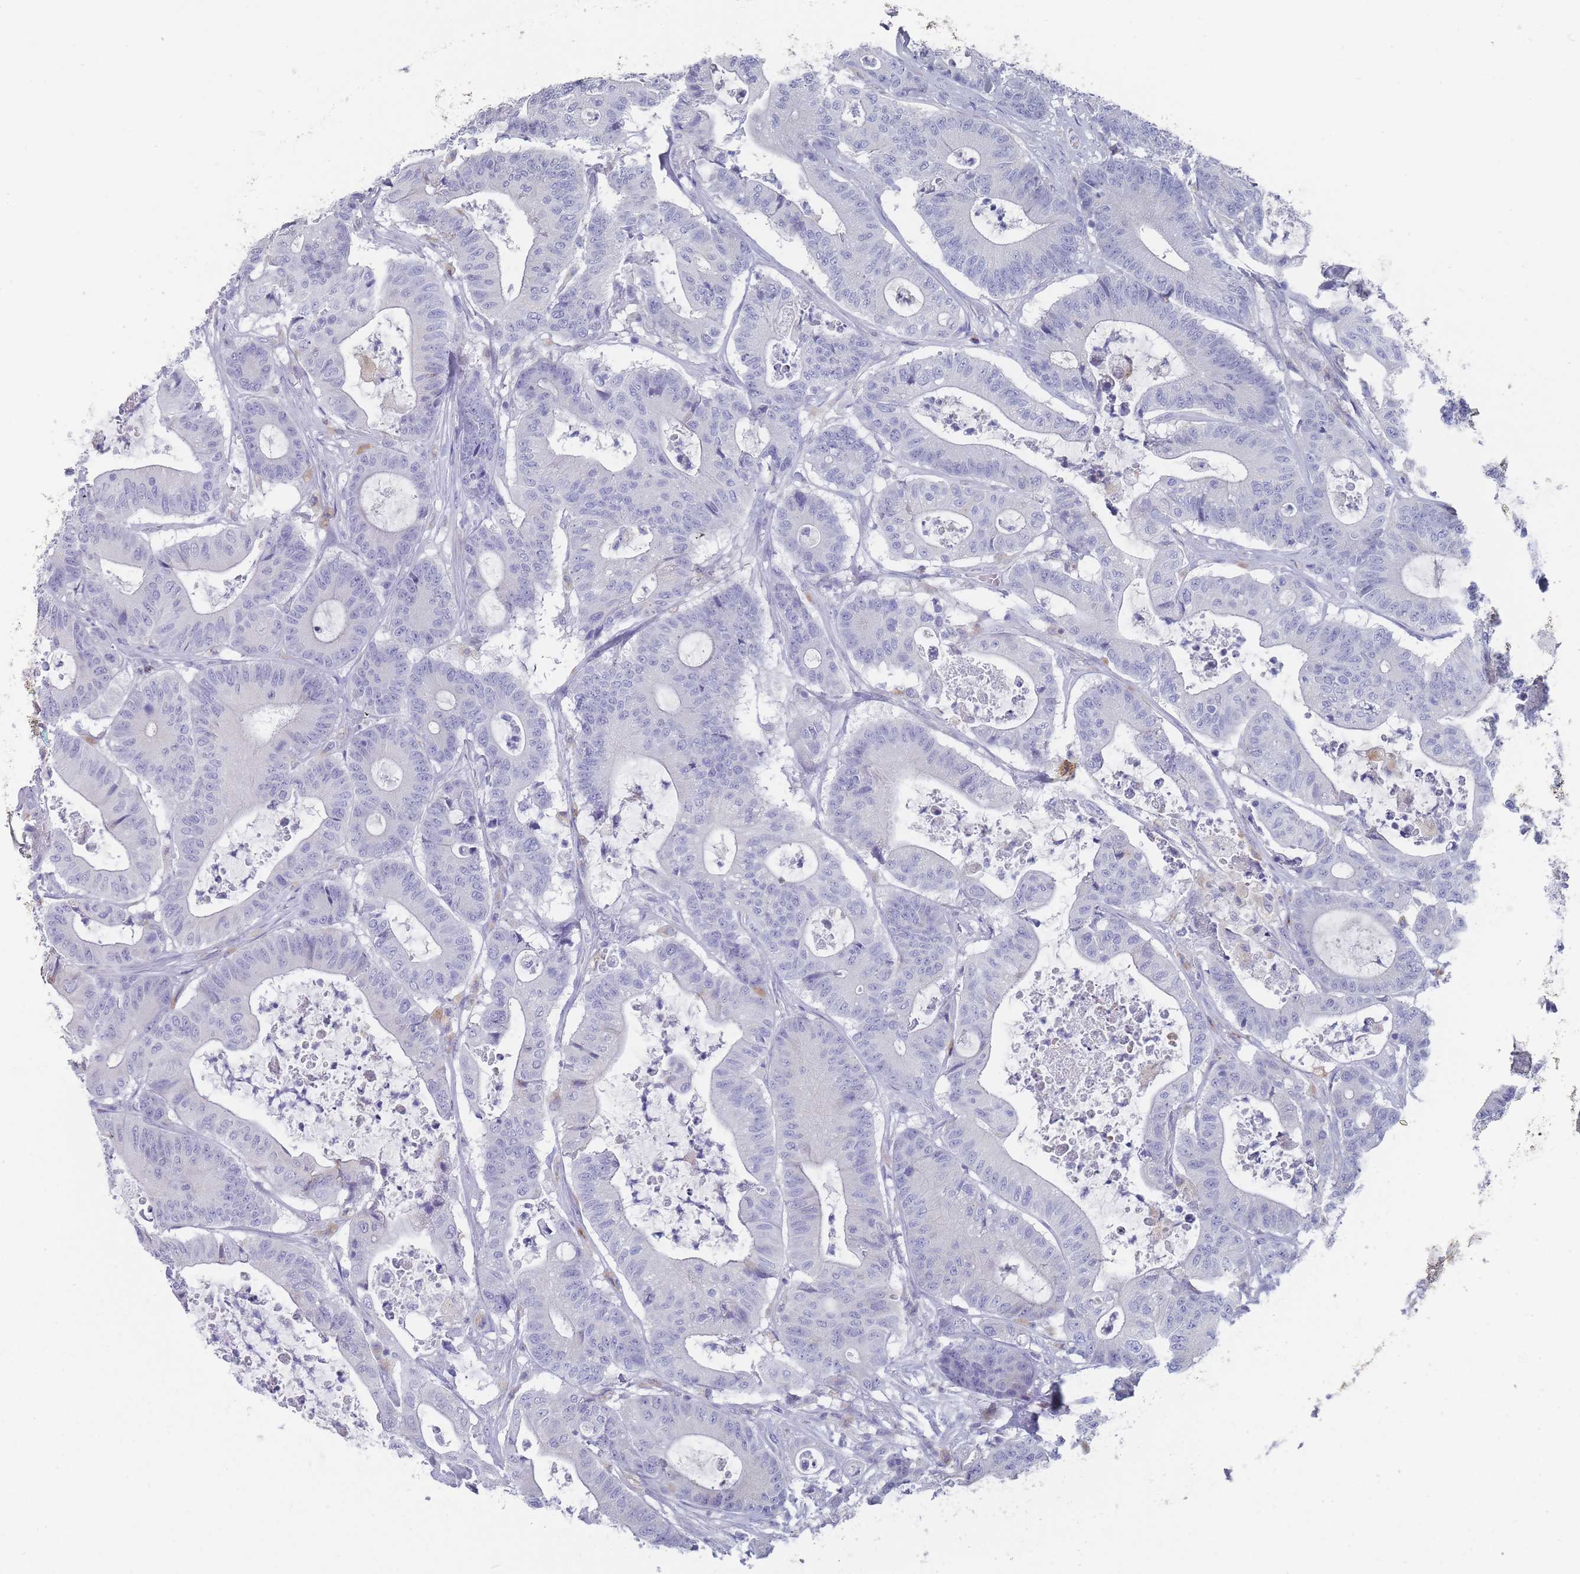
{"staining": {"intensity": "negative", "quantity": "none", "location": "none"}, "tissue": "colorectal cancer", "cell_type": "Tumor cells", "image_type": "cancer", "snomed": [{"axis": "morphology", "description": "Adenocarcinoma, NOS"}, {"axis": "topography", "description": "Colon"}], "caption": "DAB immunohistochemical staining of adenocarcinoma (colorectal) reveals no significant positivity in tumor cells.", "gene": "CYP51A1", "patient": {"sex": "female", "age": 84}}